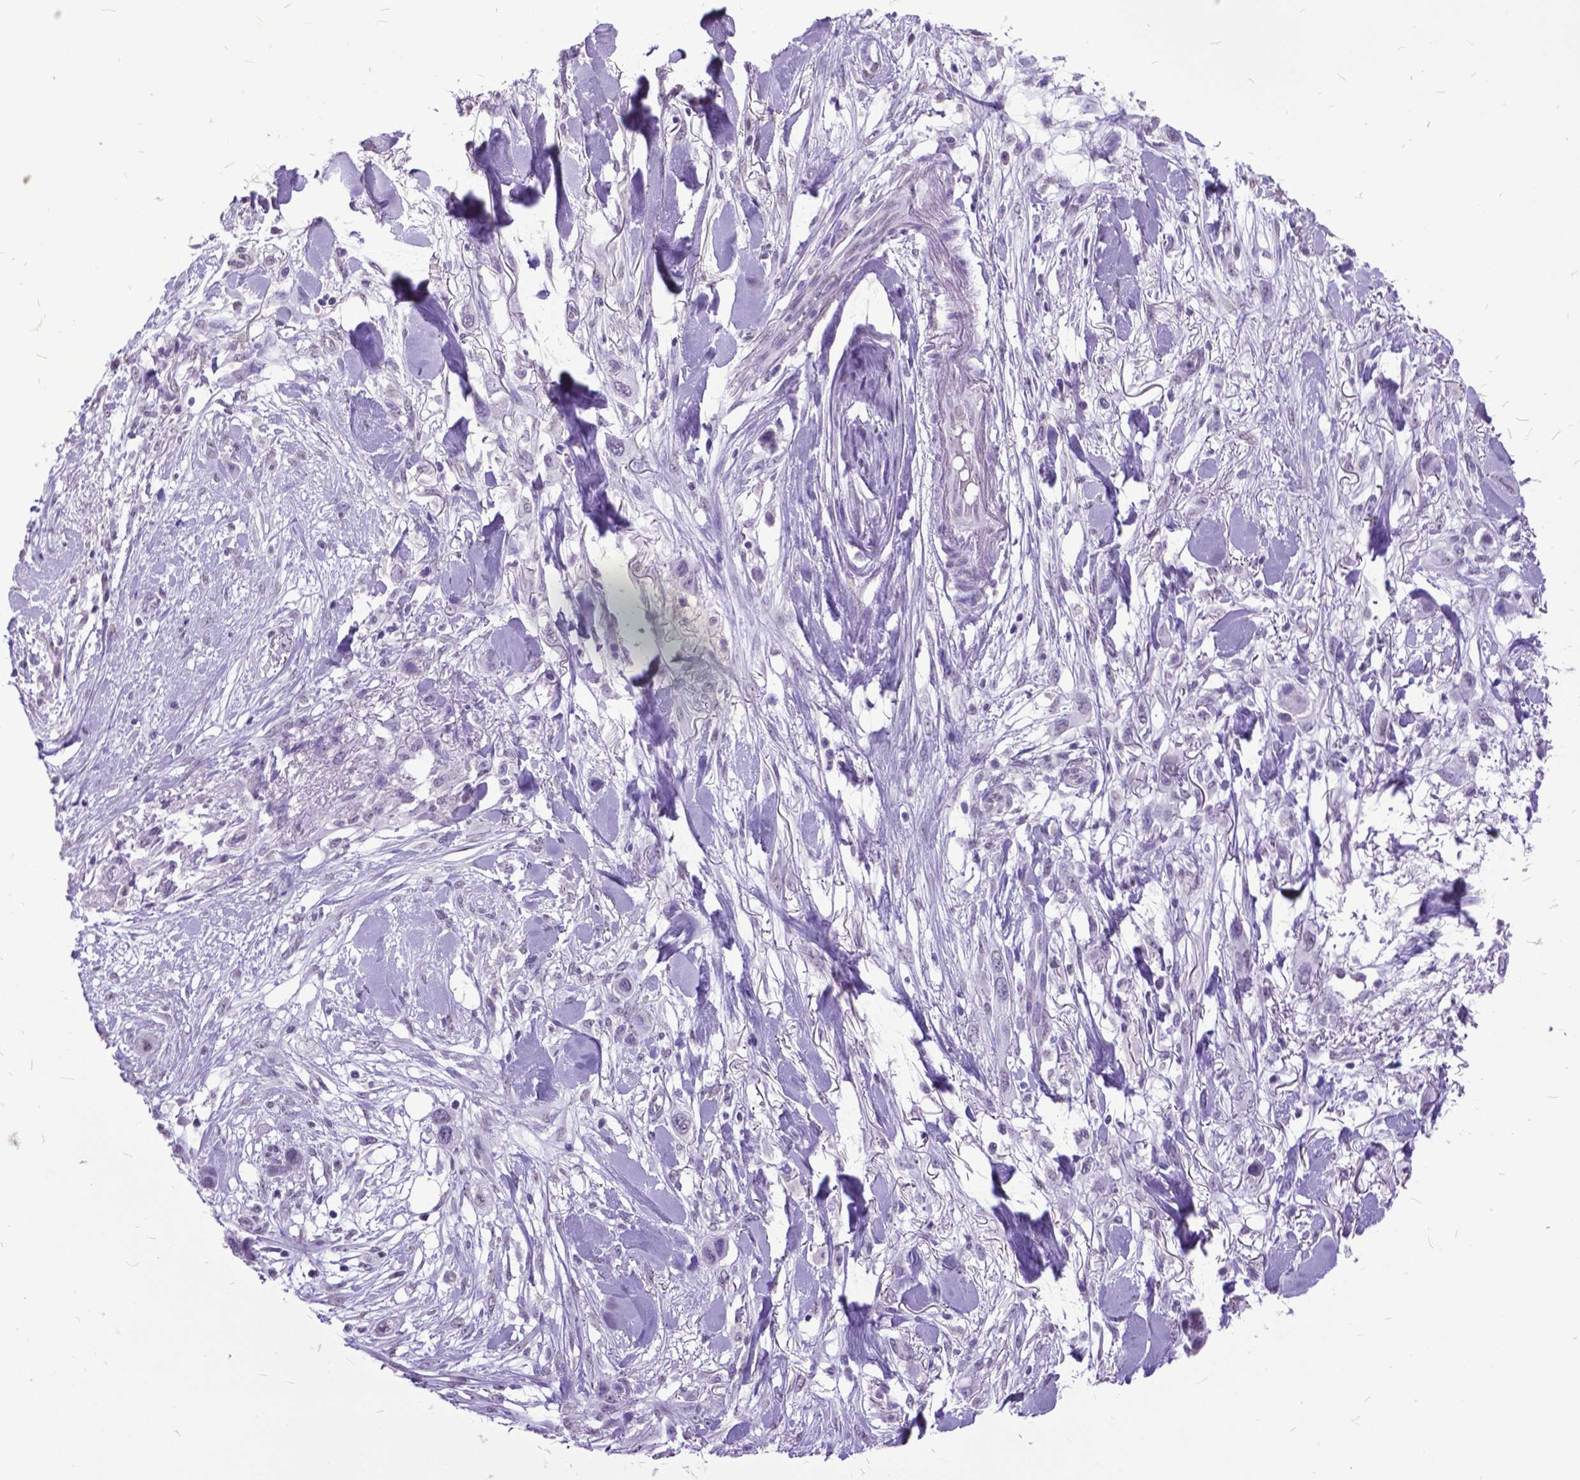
{"staining": {"intensity": "negative", "quantity": "none", "location": "none"}, "tissue": "skin cancer", "cell_type": "Tumor cells", "image_type": "cancer", "snomed": [{"axis": "morphology", "description": "Squamous cell carcinoma, NOS"}, {"axis": "topography", "description": "Skin"}], "caption": "IHC micrograph of skin cancer stained for a protein (brown), which demonstrates no staining in tumor cells. (Stains: DAB (3,3'-diaminobenzidine) immunohistochemistry with hematoxylin counter stain, Microscopy: brightfield microscopy at high magnification).", "gene": "MARCHF10", "patient": {"sex": "male", "age": 79}}